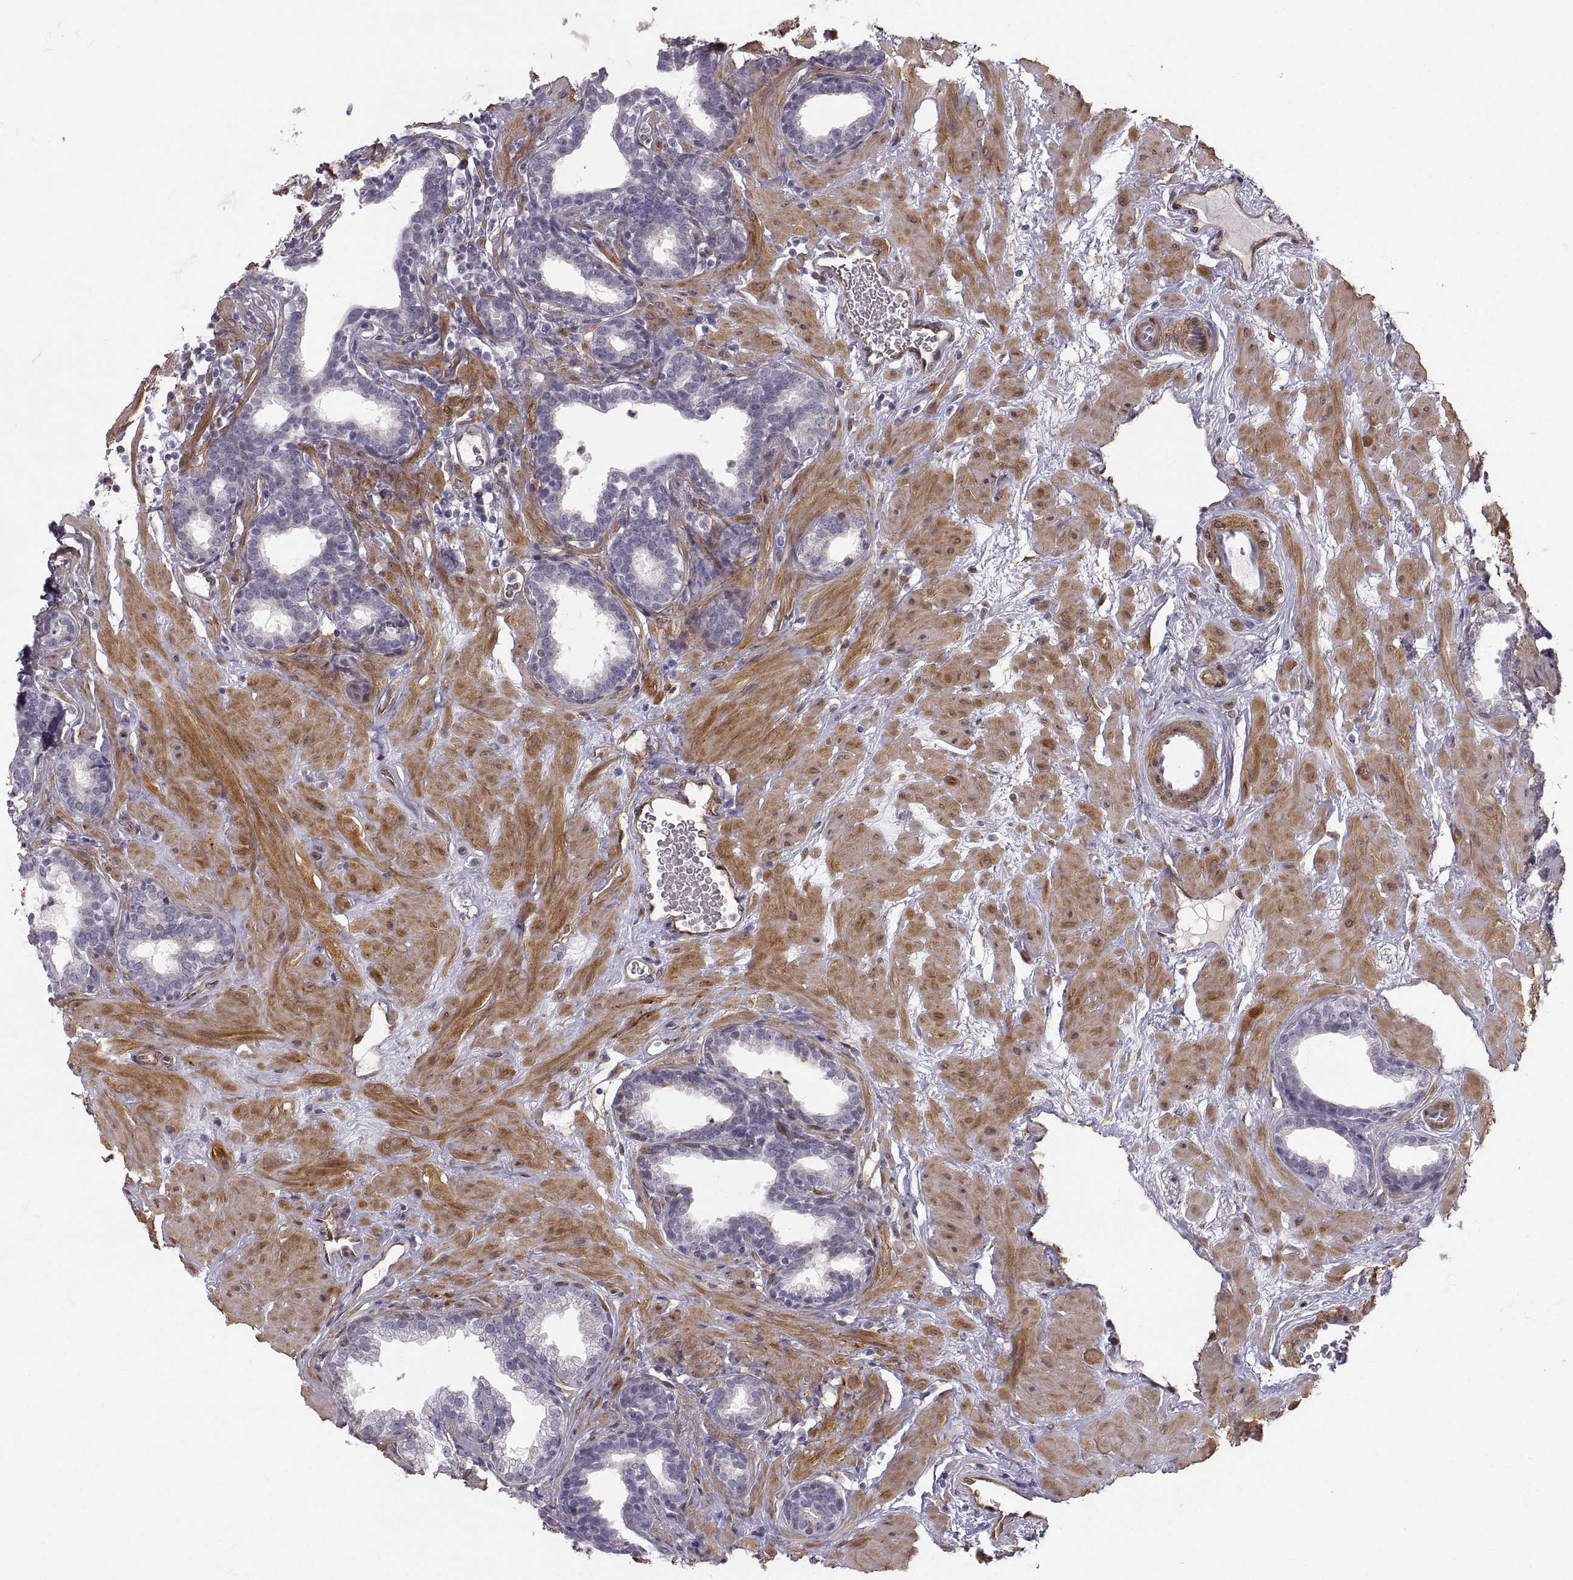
{"staining": {"intensity": "negative", "quantity": "none", "location": "none"}, "tissue": "prostate", "cell_type": "Glandular cells", "image_type": "normal", "snomed": [{"axis": "morphology", "description": "Normal tissue, NOS"}, {"axis": "topography", "description": "Prostate"}], "caption": "Protein analysis of unremarkable prostate exhibits no significant positivity in glandular cells.", "gene": "PGM5", "patient": {"sex": "male", "age": 37}}